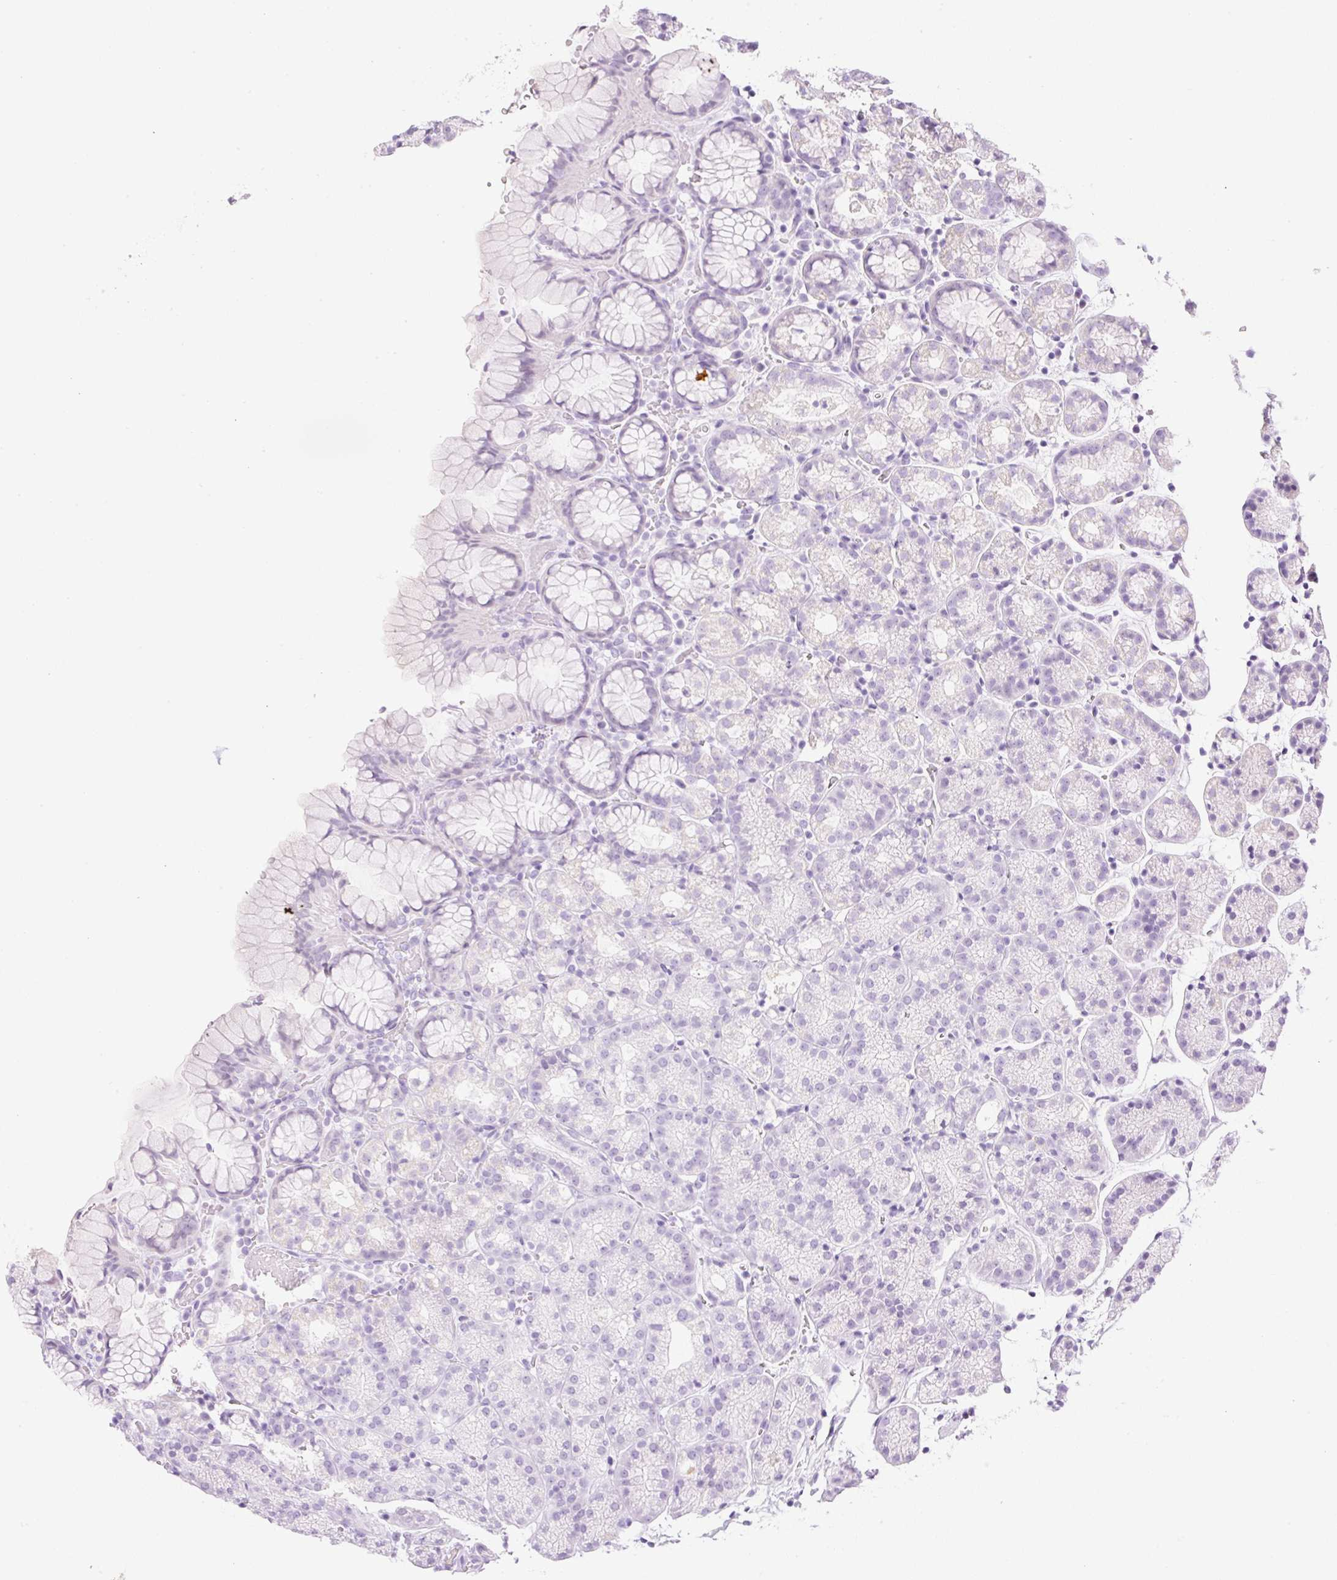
{"staining": {"intensity": "negative", "quantity": "none", "location": "none"}, "tissue": "stomach", "cell_type": "Glandular cells", "image_type": "normal", "snomed": [{"axis": "morphology", "description": "Normal tissue, NOS"}, {"axis": "topography", "description": "Stomach, upper"}], "caption": "Immunohistochemistry of unremarkable stomach demonstrates no expression in glandular cells. (Immunohistochemistry, brightfield microscopy, high magnification).", "gene": "SPRR4", "patient": {"sex": "female", "age": 81}}